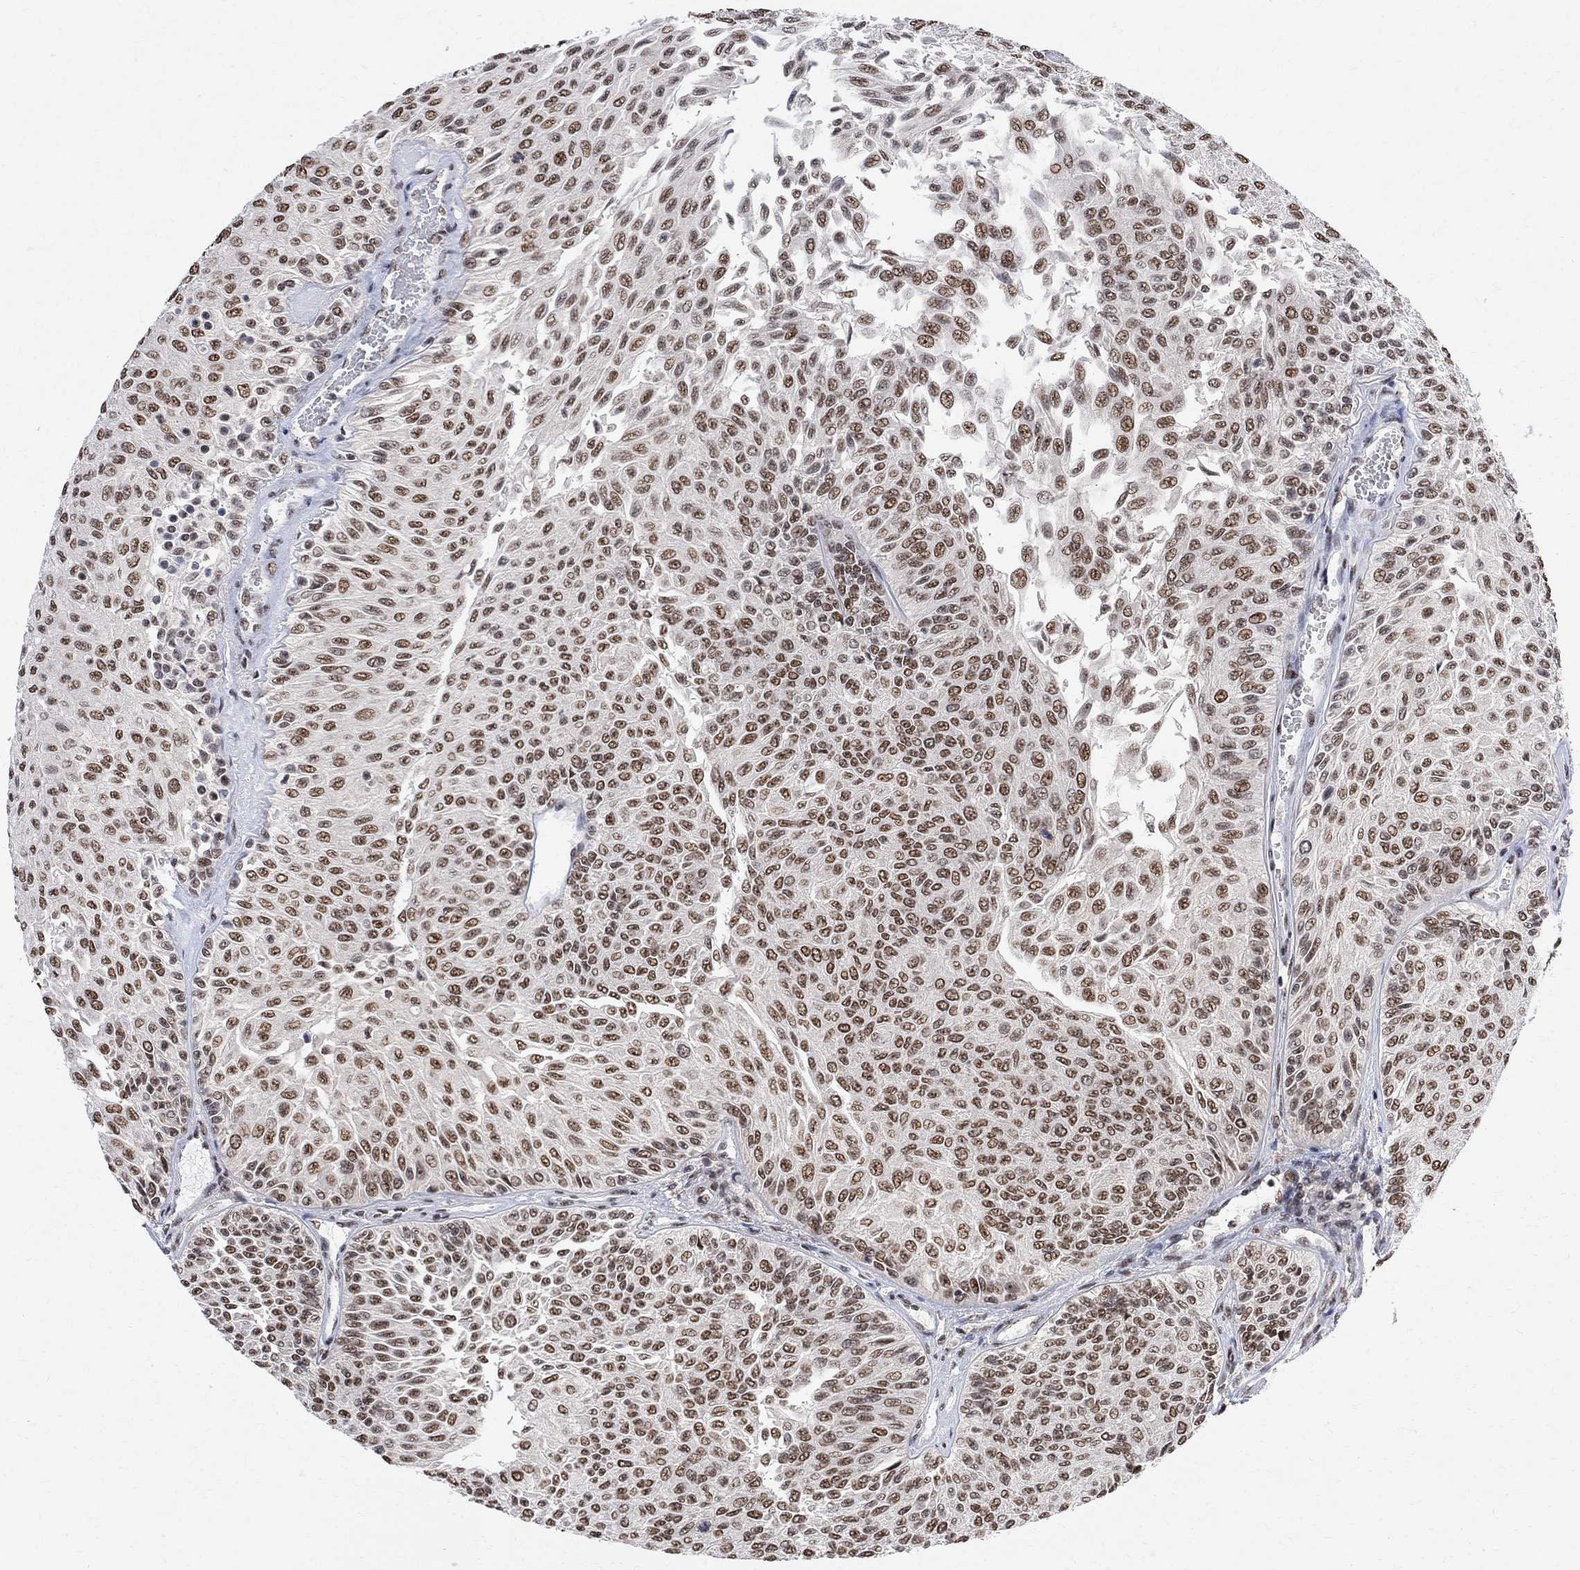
{"staining": {"intensity": "moderate", "quantity": ">75%", "location": "nuclear"}, "tissue": "urothelial cancer", "cell_type": "Tumor cells", "image_type": "cancer", "snomed": [{"axis": "morphology", "description": "Urothelial carcinoma, Low grade"}, {"axis": "topography", "description": "Ureter, NOS"}, {"axis": "topography", "description": "Urinary bladder"}], "caption": "A medium amount of moderate nuclear expression is seen in approximately >75% of tumor cells in low-grade urothelial carcinoma tissue.", "gene": "E4F1", "patient": {"sex": "male", "age": 78}}